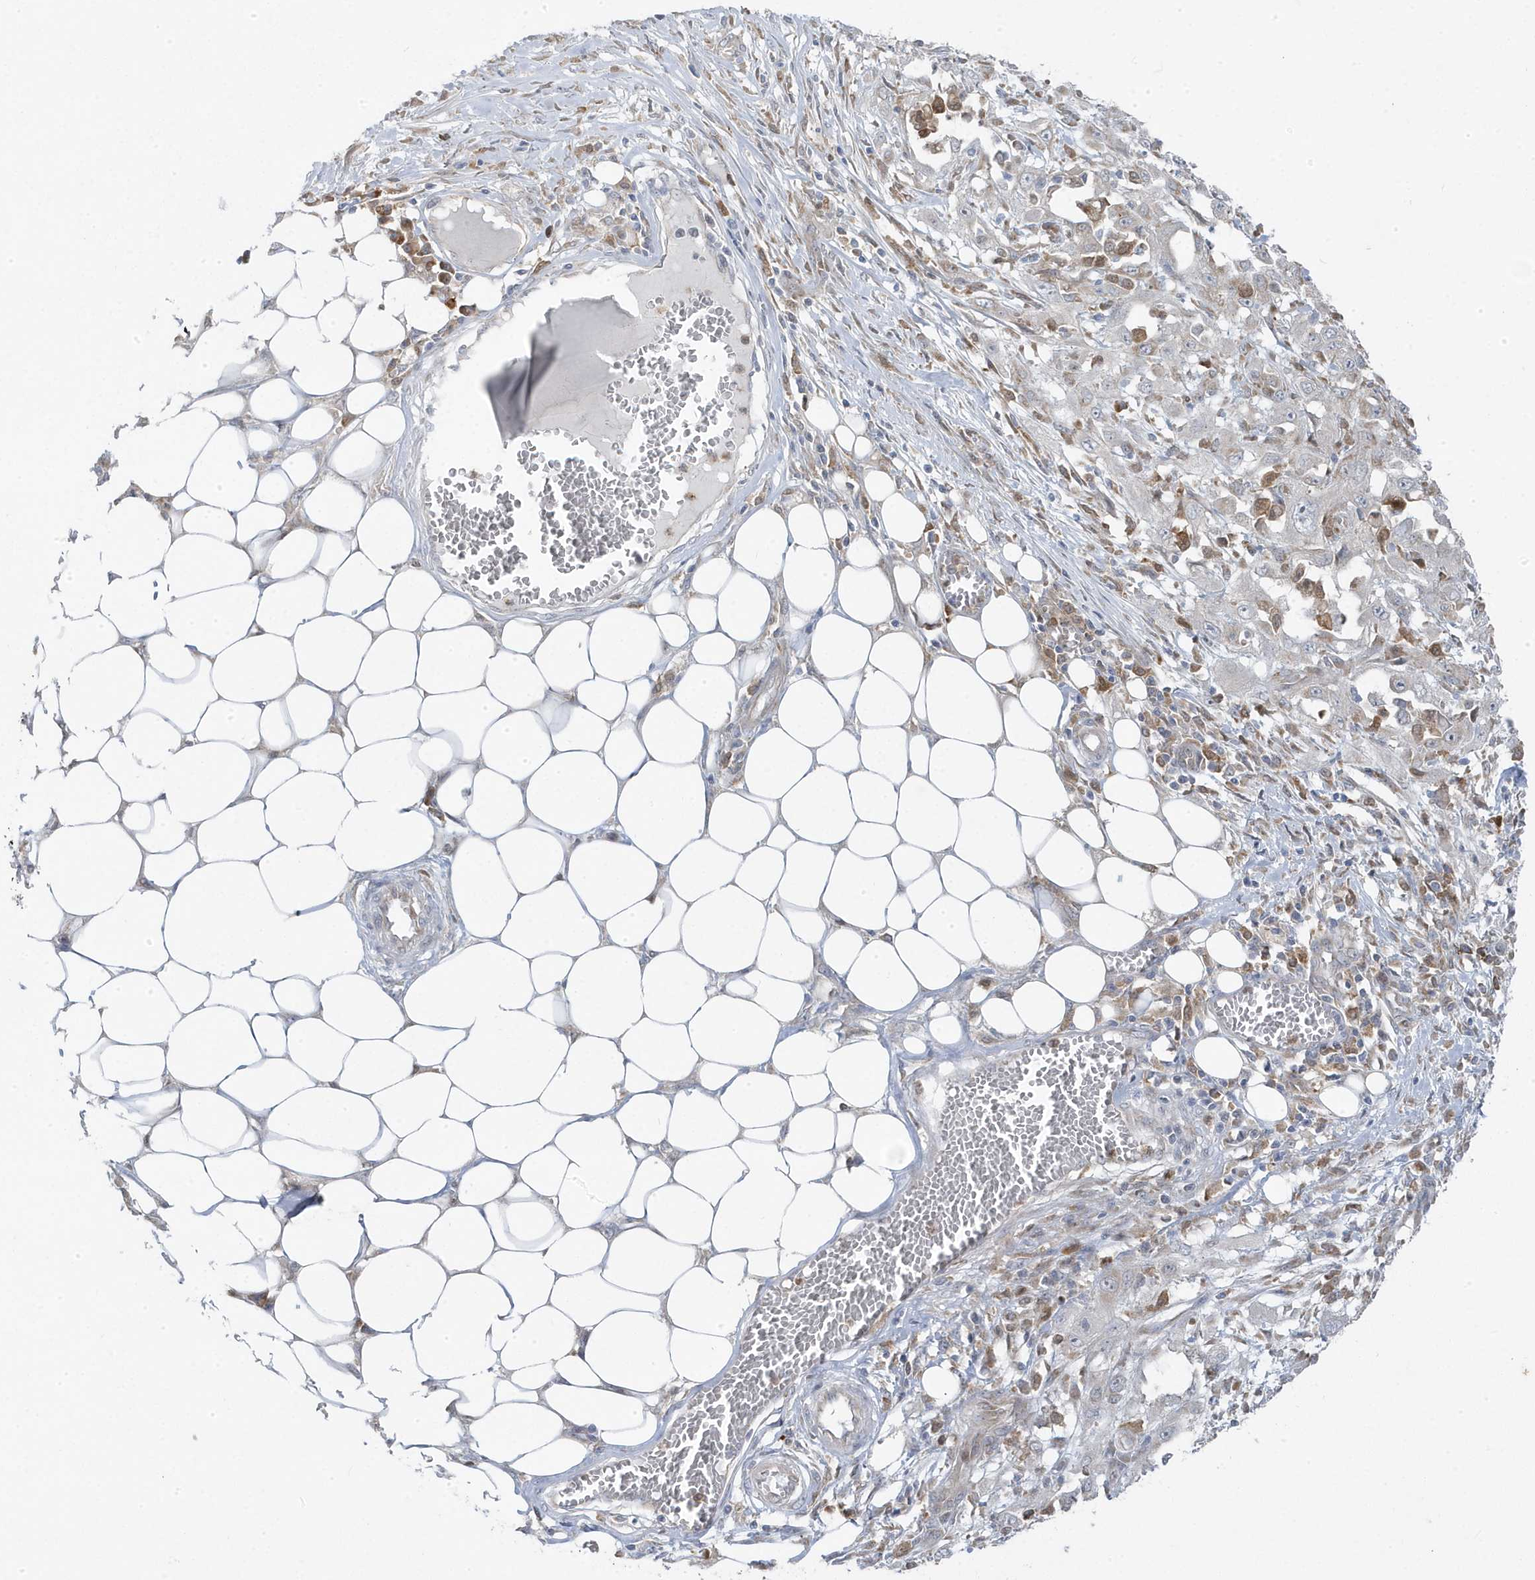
{"staining": {"intensity": "weak", "quantity": "<25%", "location": "cytoplasmic/membranous"}, "tissue": "skin cancer", "cell_type": "Tumor cells", "image_type": "cancer", "snomed": [{"axis": "morphology", "description": "Squamous cell carcinoma, NOS"}, {"axis": "morphology", "description": "Squamous cell carcinoma, metastatic, NOS"}, {"axis": "topography", "description": "Skin"}, {"axis": "topography", "description": "Lymph node"}], "caption": "This is an IHC histopathology image of skin cancer (metastatic squamous cell carcinoma). There is no expression in tumor cells.", "gene": "ZNF654", "patient": {"sex": "male", "age": 75}}